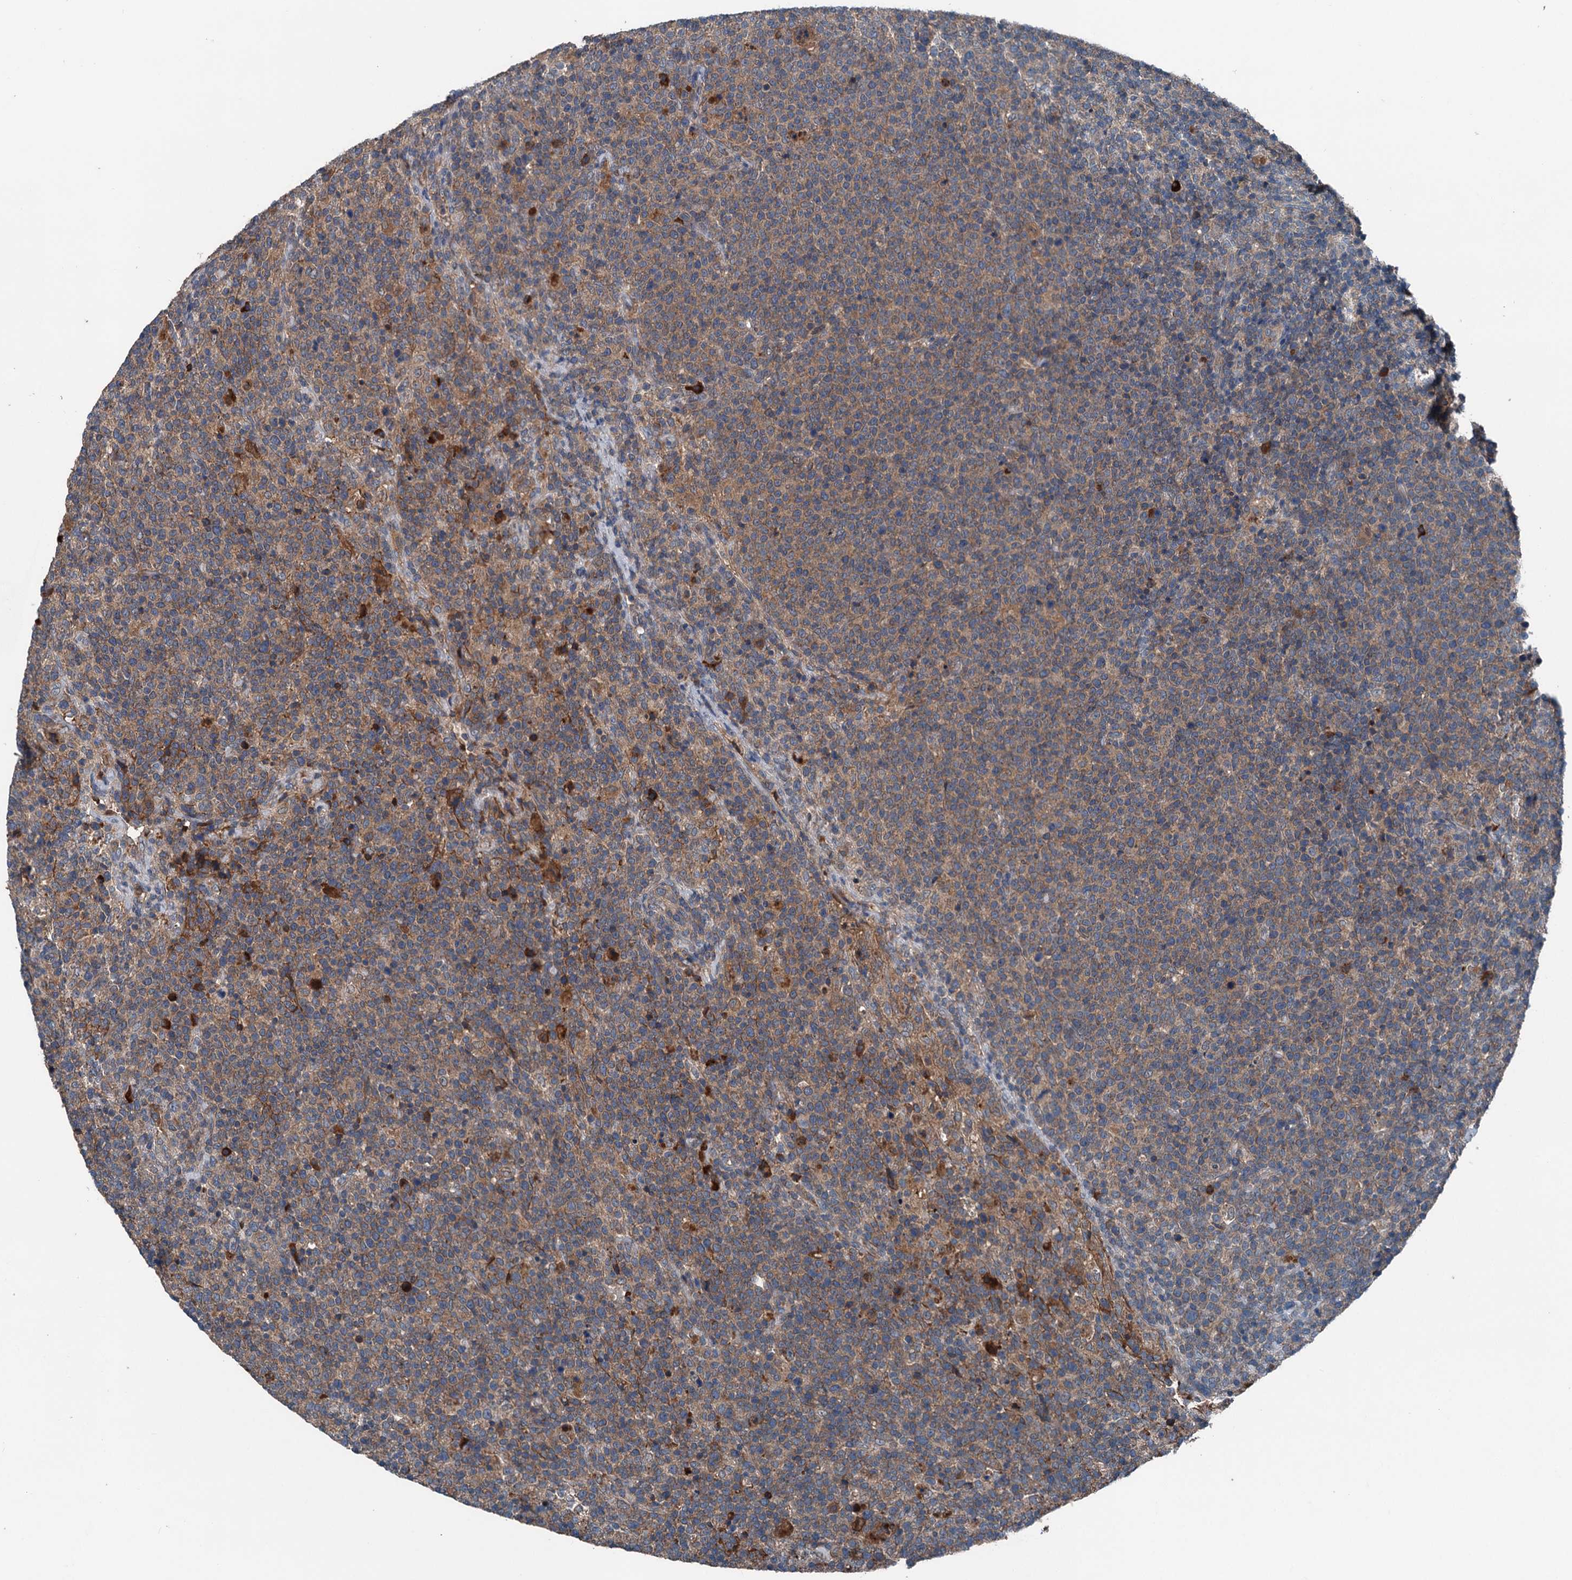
{"staining": {"intensity": "moderate", "quantity": ">75%", "location": "cytoplasmic/membranous"}, "tissue": "lymphoma", "cell_type": "Tumor cells", "image_type": "cancer", "snomed": [{"axis": "morphology", "description": "Malignant lymphoma, non-Hodgkin's type, High grade"}, {"axis": "topography", "description": "Lymph node"}], "caption": "Immunohistochemistry (IHC) (DAB) staining of lymphoma demonstrates moderate cytoplasmic/membranous protein positivity in about >75% of tumor cells. The protein of interest is shown in brown color, while the nuclei are stained blue.", "gene": "PDSS1", "patient": {"sex": "male", "age": 61}}